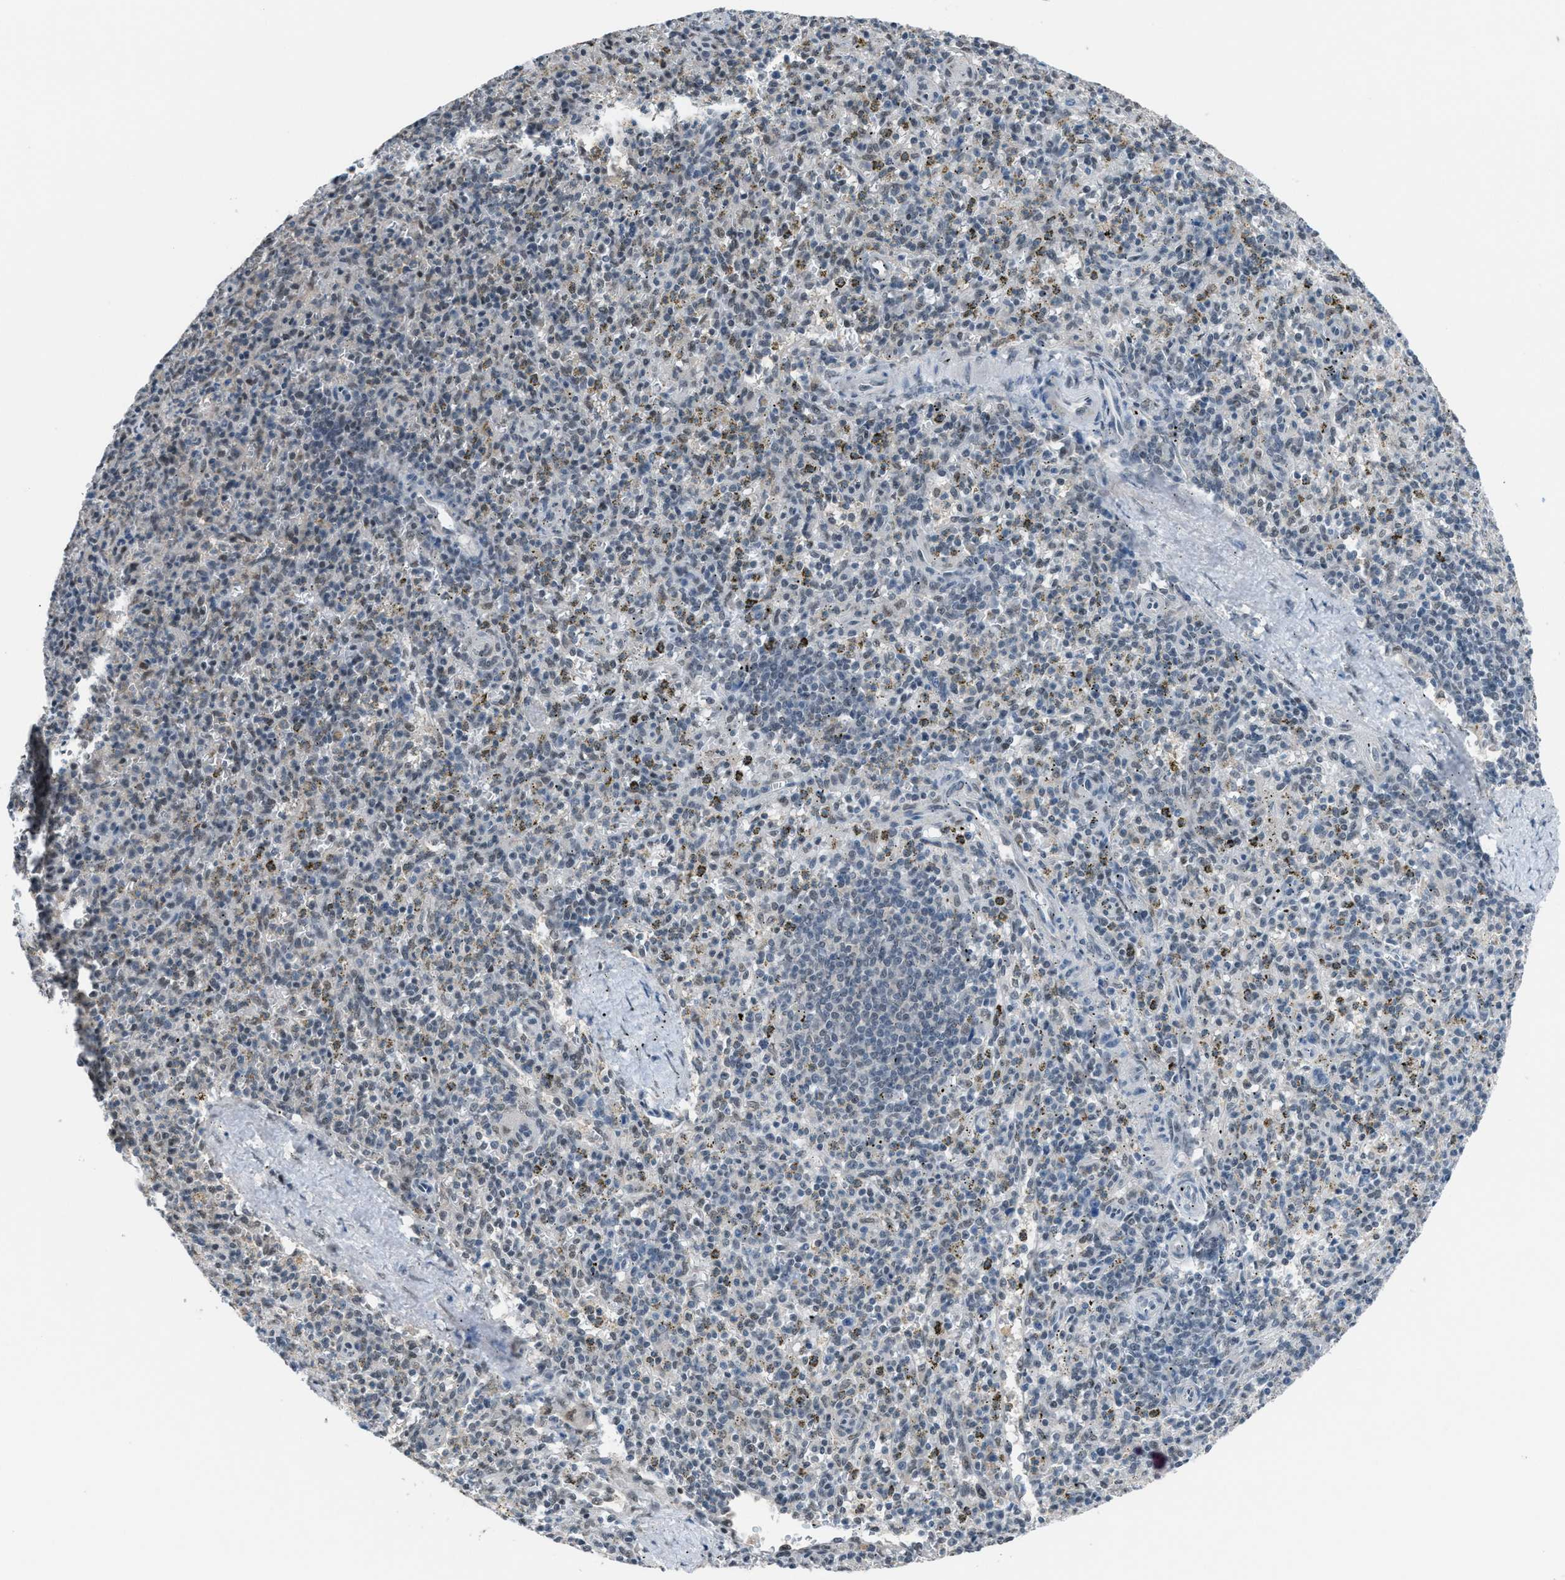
{"staining": {"intensity": "weak", "quantity": "<25%", "location": "nuclear"}, "tissue": "spleen", "cell_type": "Cells in red pulp", "image_type": "normal", "snomed": [{"axis": "morphology", "description": "Normal tissue, NOS"}, {"axis": "topography", "description": "Spleen"}], "caption": "This photomicrograph is of normal spleen stained with immunohistochemistry (IHC) to label a protein in brown with the nuclei are counter-stained blue. There is no staining in cells in red pulp.", "gene": "ZNF276", "patient": {"sex": "male", "age": 72}}